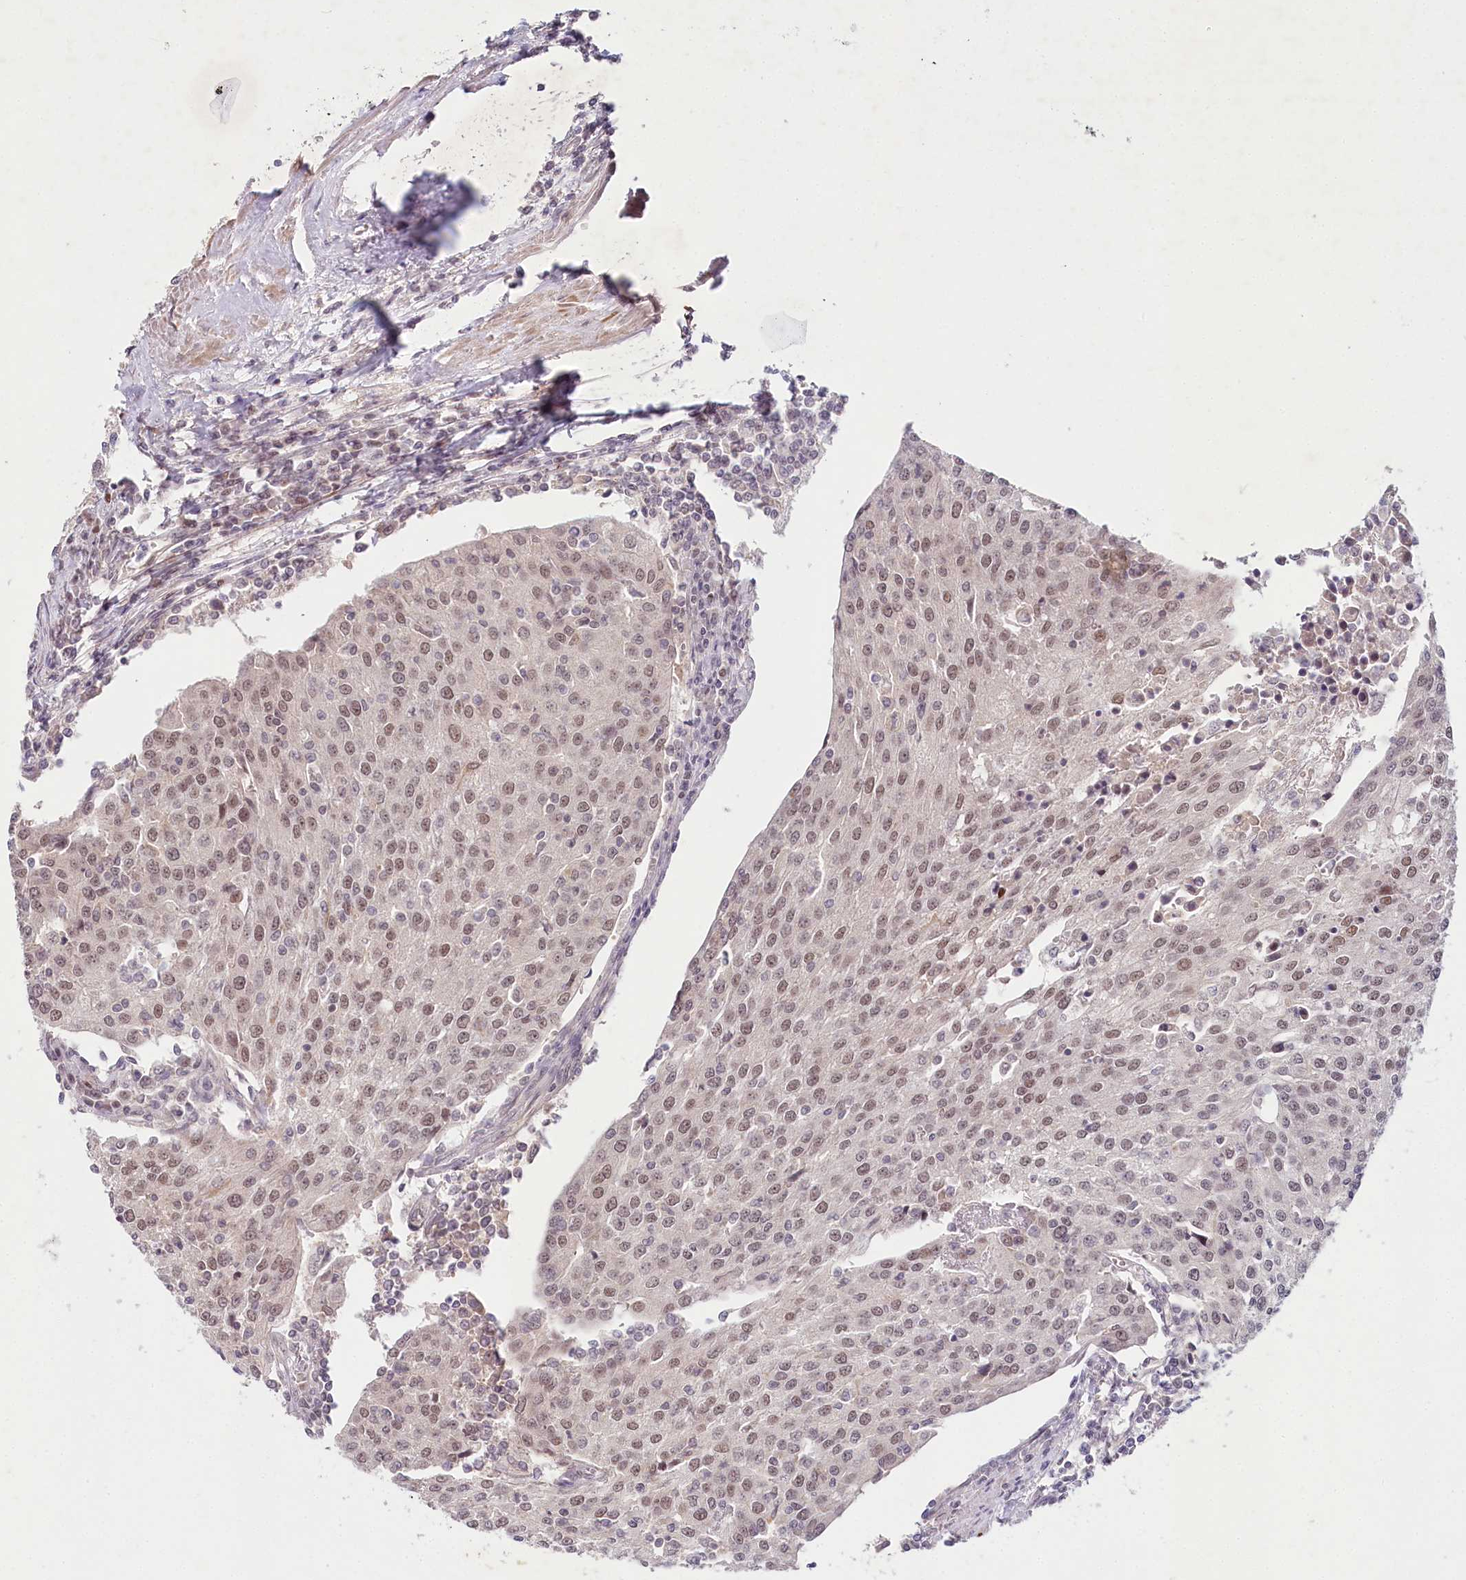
{"staining": {"intensity": "weak", "quantity": ">75%", "location": "nuclear"}, "tissue": "urothelial cancer", "cell_type": "Tumor cells", "image_type": "cancer", "snomed": [{"axis": "morphology", "description": "Urothelial carcinoma, High grade"}, {"axis": "topography", "description": "Urinary bladder"}], "caption": "High-grade urothelial carcinoma stained with immunohistochemistry (IHC) reveals weak nuclear staining in approximately >75% of tumor cells.", "gene": "AMTN", "patient": {"sex": "female", "age": 85}}